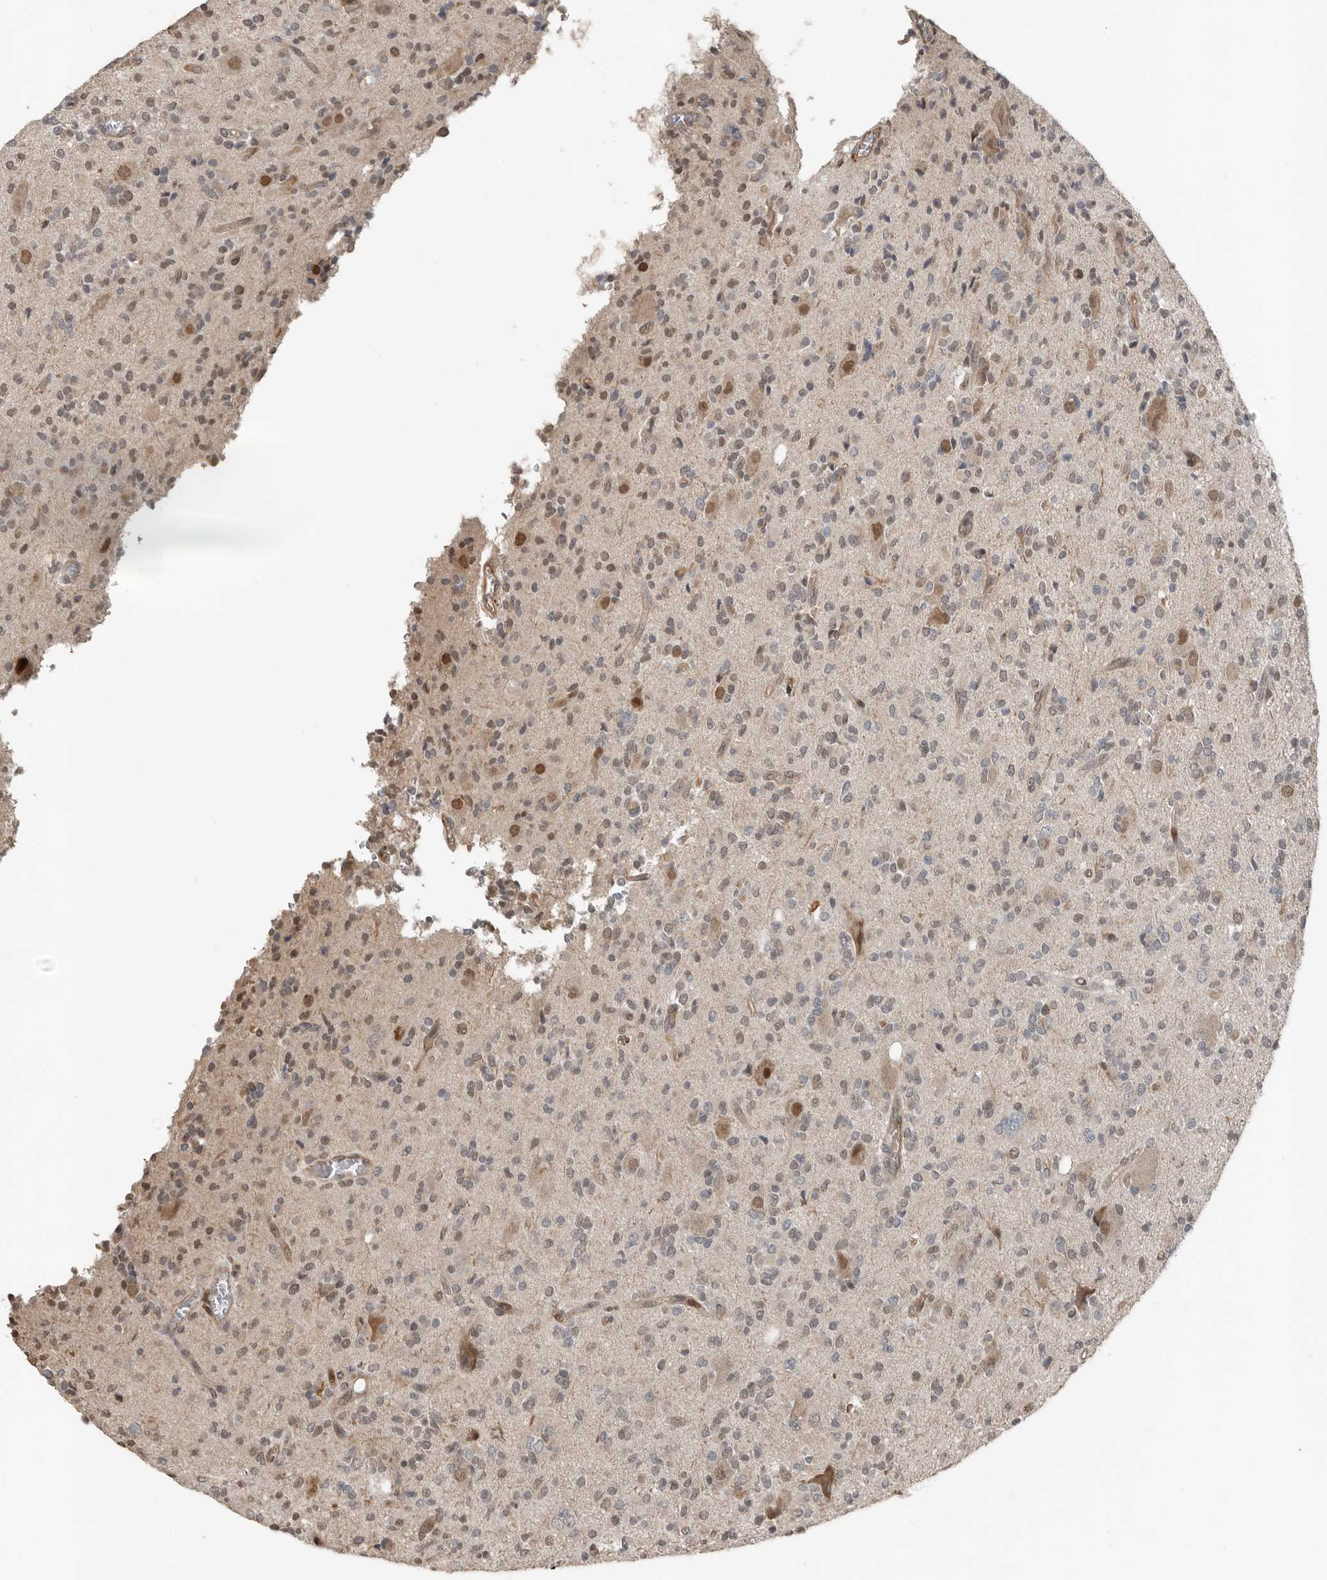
{"staining": {"intensity": "weak", "quantity": "<25%", "location": "nuclear"}, "tissue": "glioma", "cell_type": "Tumor cells", "image_type": "cancer", "snomed": [{"axis": "morphology", "description": "Glioma, malignant, High grade"}, {"axis": "topography", "description": "Brain"}], "caption": "DAB (3,3'-diaminobenzidine) immunohistochemical staining of high-grade glioma (malignant) displays no significant positivity in tumor cells.", "gene": "YOD1", "patient": {"sex": "male", "age": 34}}